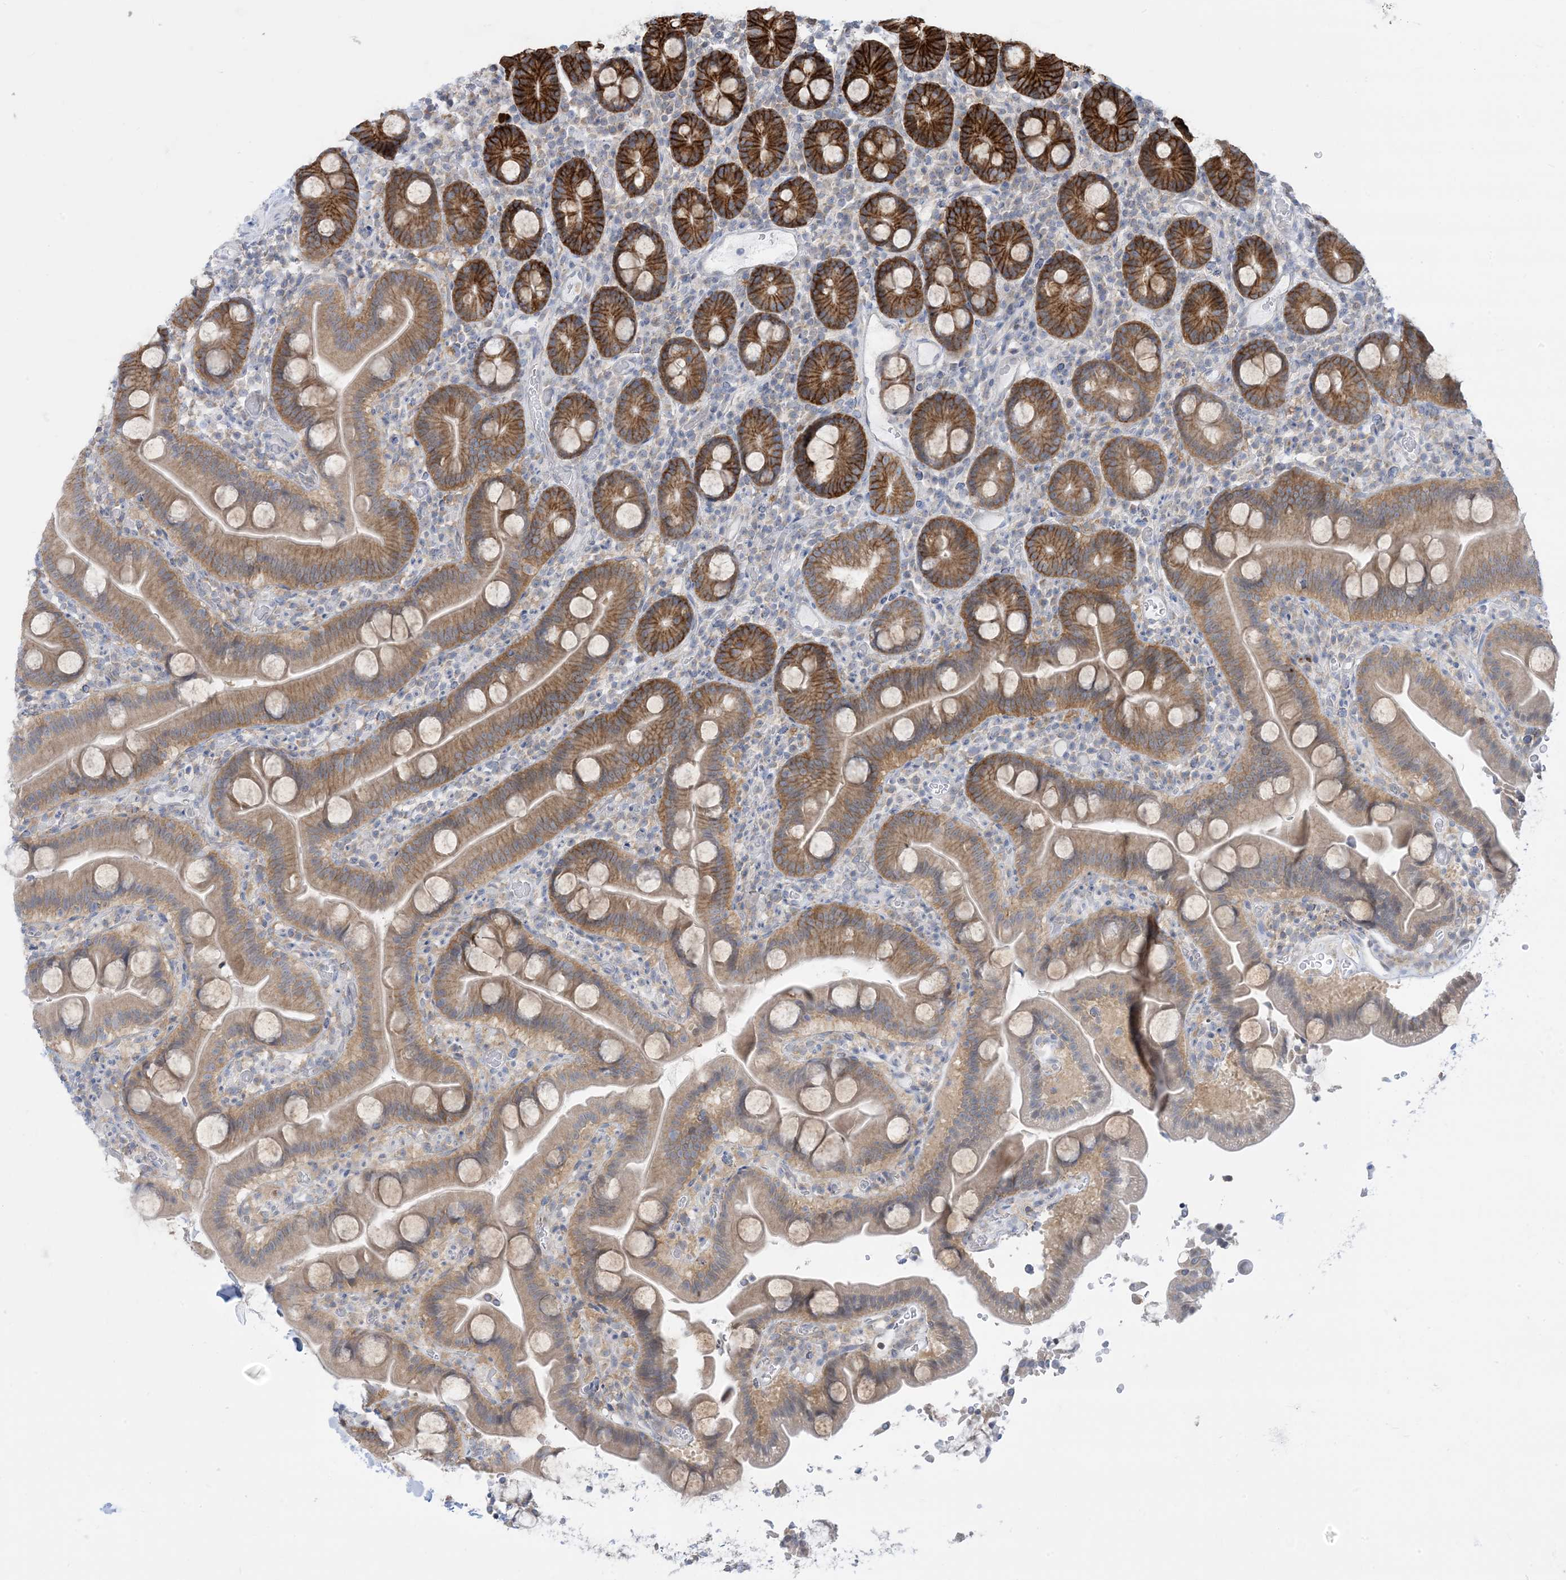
{"staining": {"intensity": "strong", "quantity": ">75%", "location": "cytoplasmic/membranous"}, "tissue": "duodenum", "cell_type": "Glandular cells", "image_type": "normal", "snomed": [{"axis": "morphology", "description": "Normal tissue, NOS"}, {"axis": "topography", "description": "Duodenum"}], "caption": "Protein staining exhibits strong cytoplasmic/membranous positivity in approximately >75% of glandular cells in unremarkable duodenum. The protein of interest is shown in brown color, while the nuclei are stained blue.", "gene": "CASP4", "patient": {"sex": "male", "age": 55}}